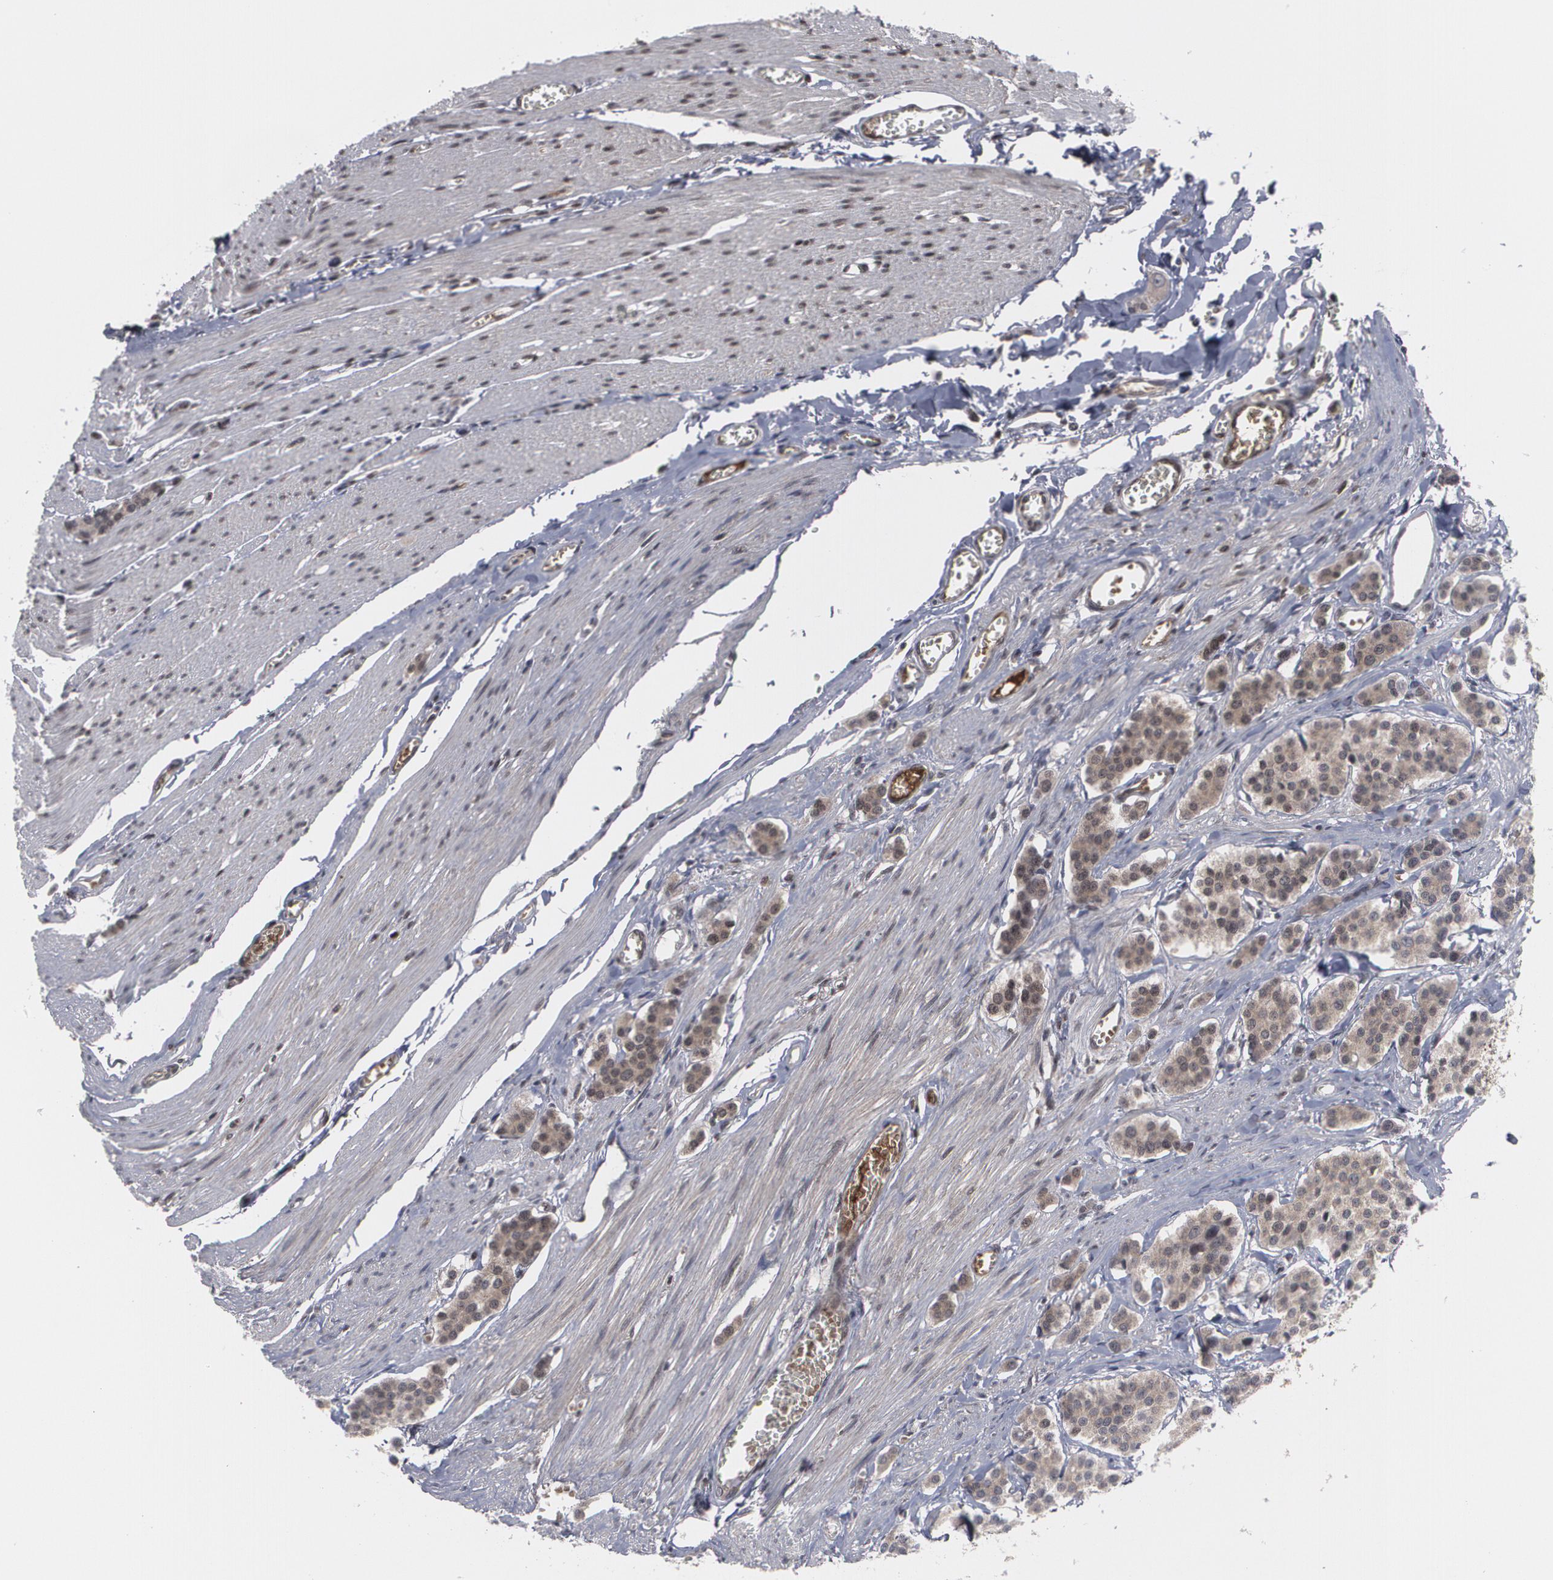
{"staining": {"intensity": "weak", "quantity": "25%-75%", "location": "cytoplasmic/membranous"}, "tissue": "carcinoid", "cell_type": "Tumor cells", "image_type": "cancer", "snomed": [{"axis": "morphology", "description": "Carcinoid, malignant, NOS"}, {"axis": "topography", "description": "Small intestine"}], "caption": "Carcinoid (malignant) stained with a brown dye shows weak cytoplasmic/membranous positive staining in approximately 25%-75% of tumor cells.", "gene": "LRG1", "patient": {"sex": "male", "age": 60}}